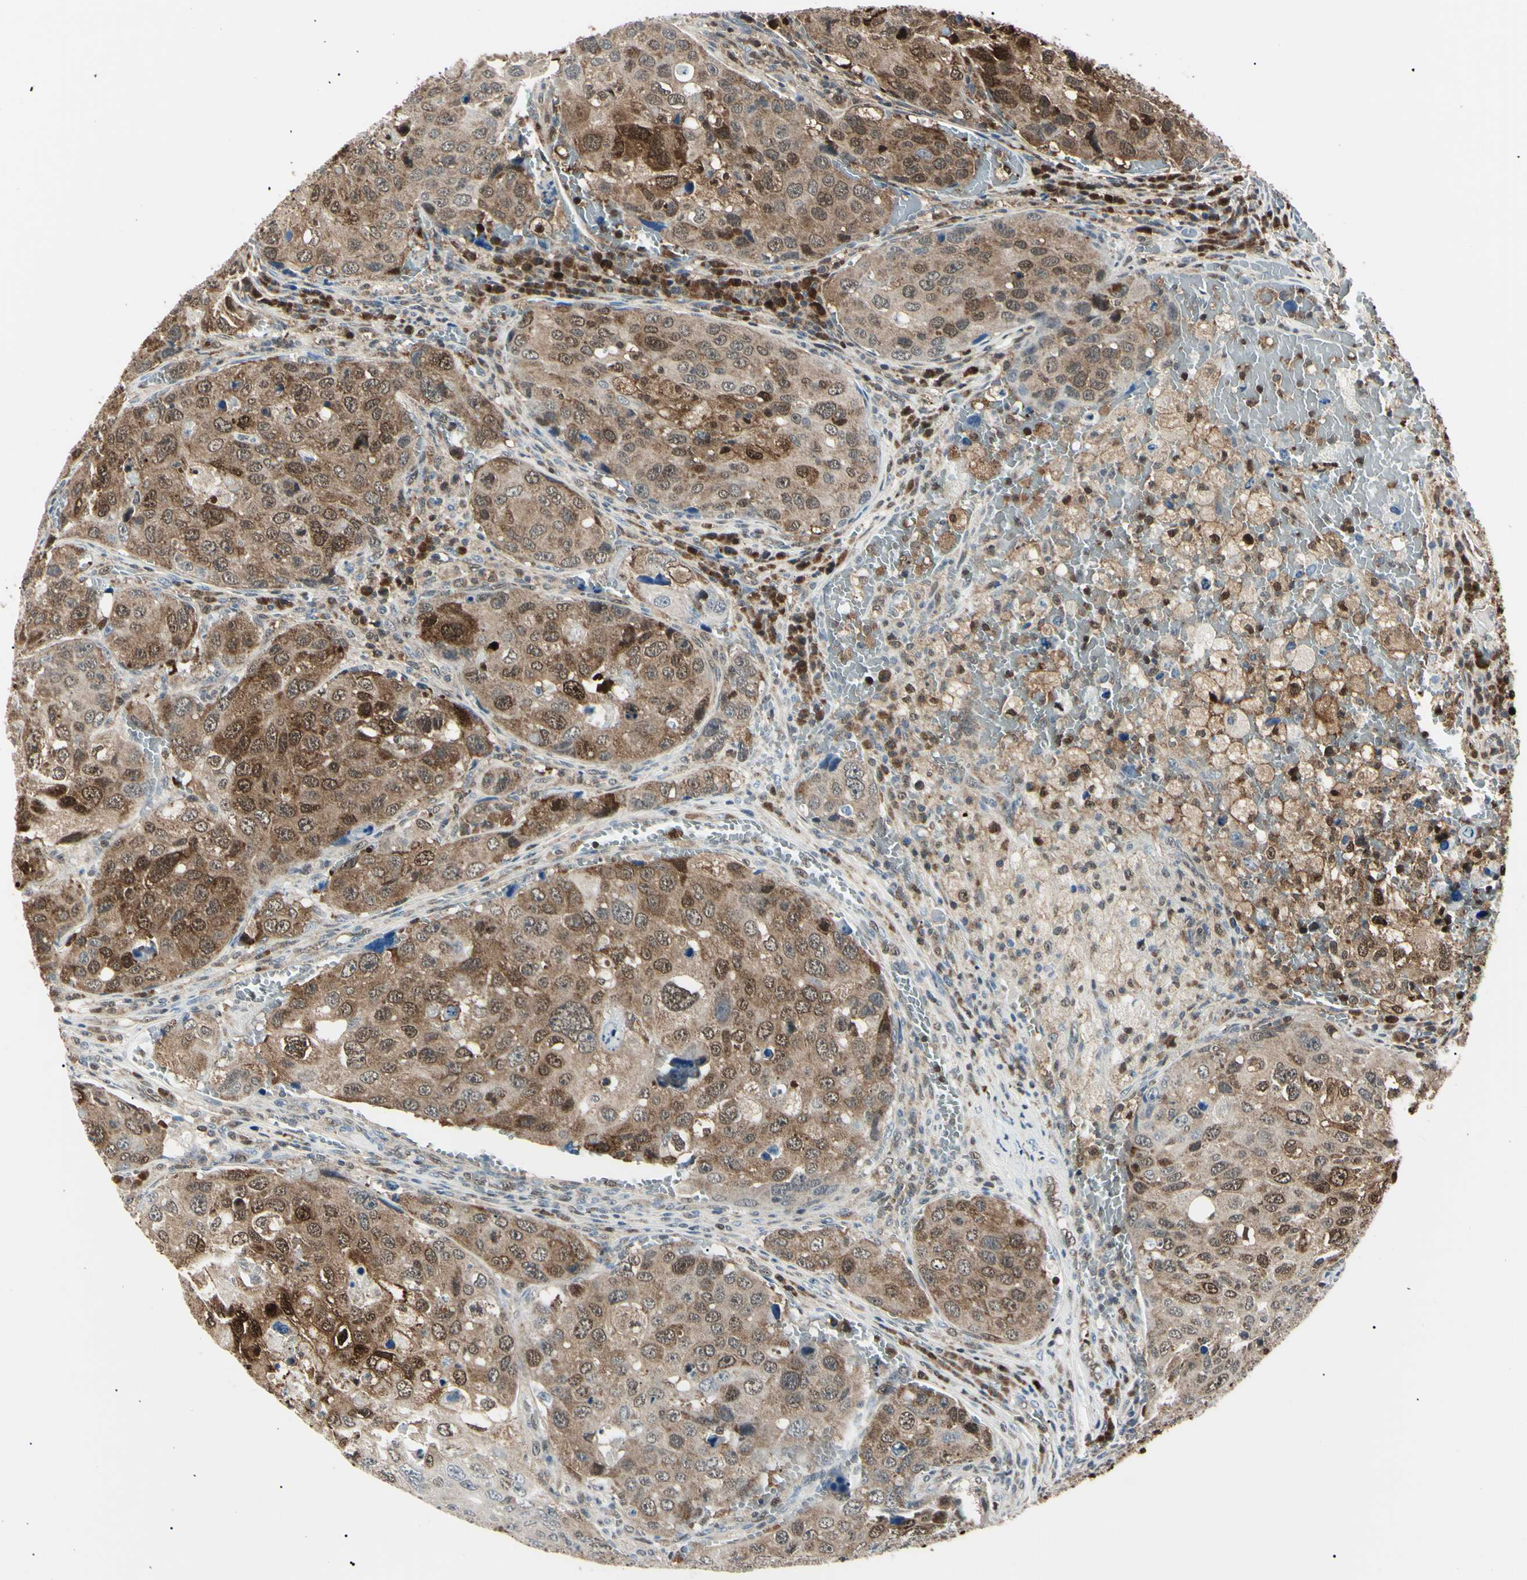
{"staining": {"intensity": "moderate", "quantity": "25%-75%", "location": "cytoplasmic/membranous,nuclear"}, "tissue": "urothelial cancer", "cell_type": "Tumor cells", "image_type": "cancer", "snomed": [{"axis": "morphology", "description": "Urothelial carcinoma, High grade"}, {"axis": "topography", "description": "Lymph node"}, {"axis": "topography", "description": "Urinary bladder"}], "caption": "Urothelial cancer was stained to show a protein in brown. There is medium levels of moderate cytoplasmic/membranous and nuclear staining in approximately 25%-75% of tumor cells.", "gene": "PGK1", "patient": {"sex": "male", "age": 51}}